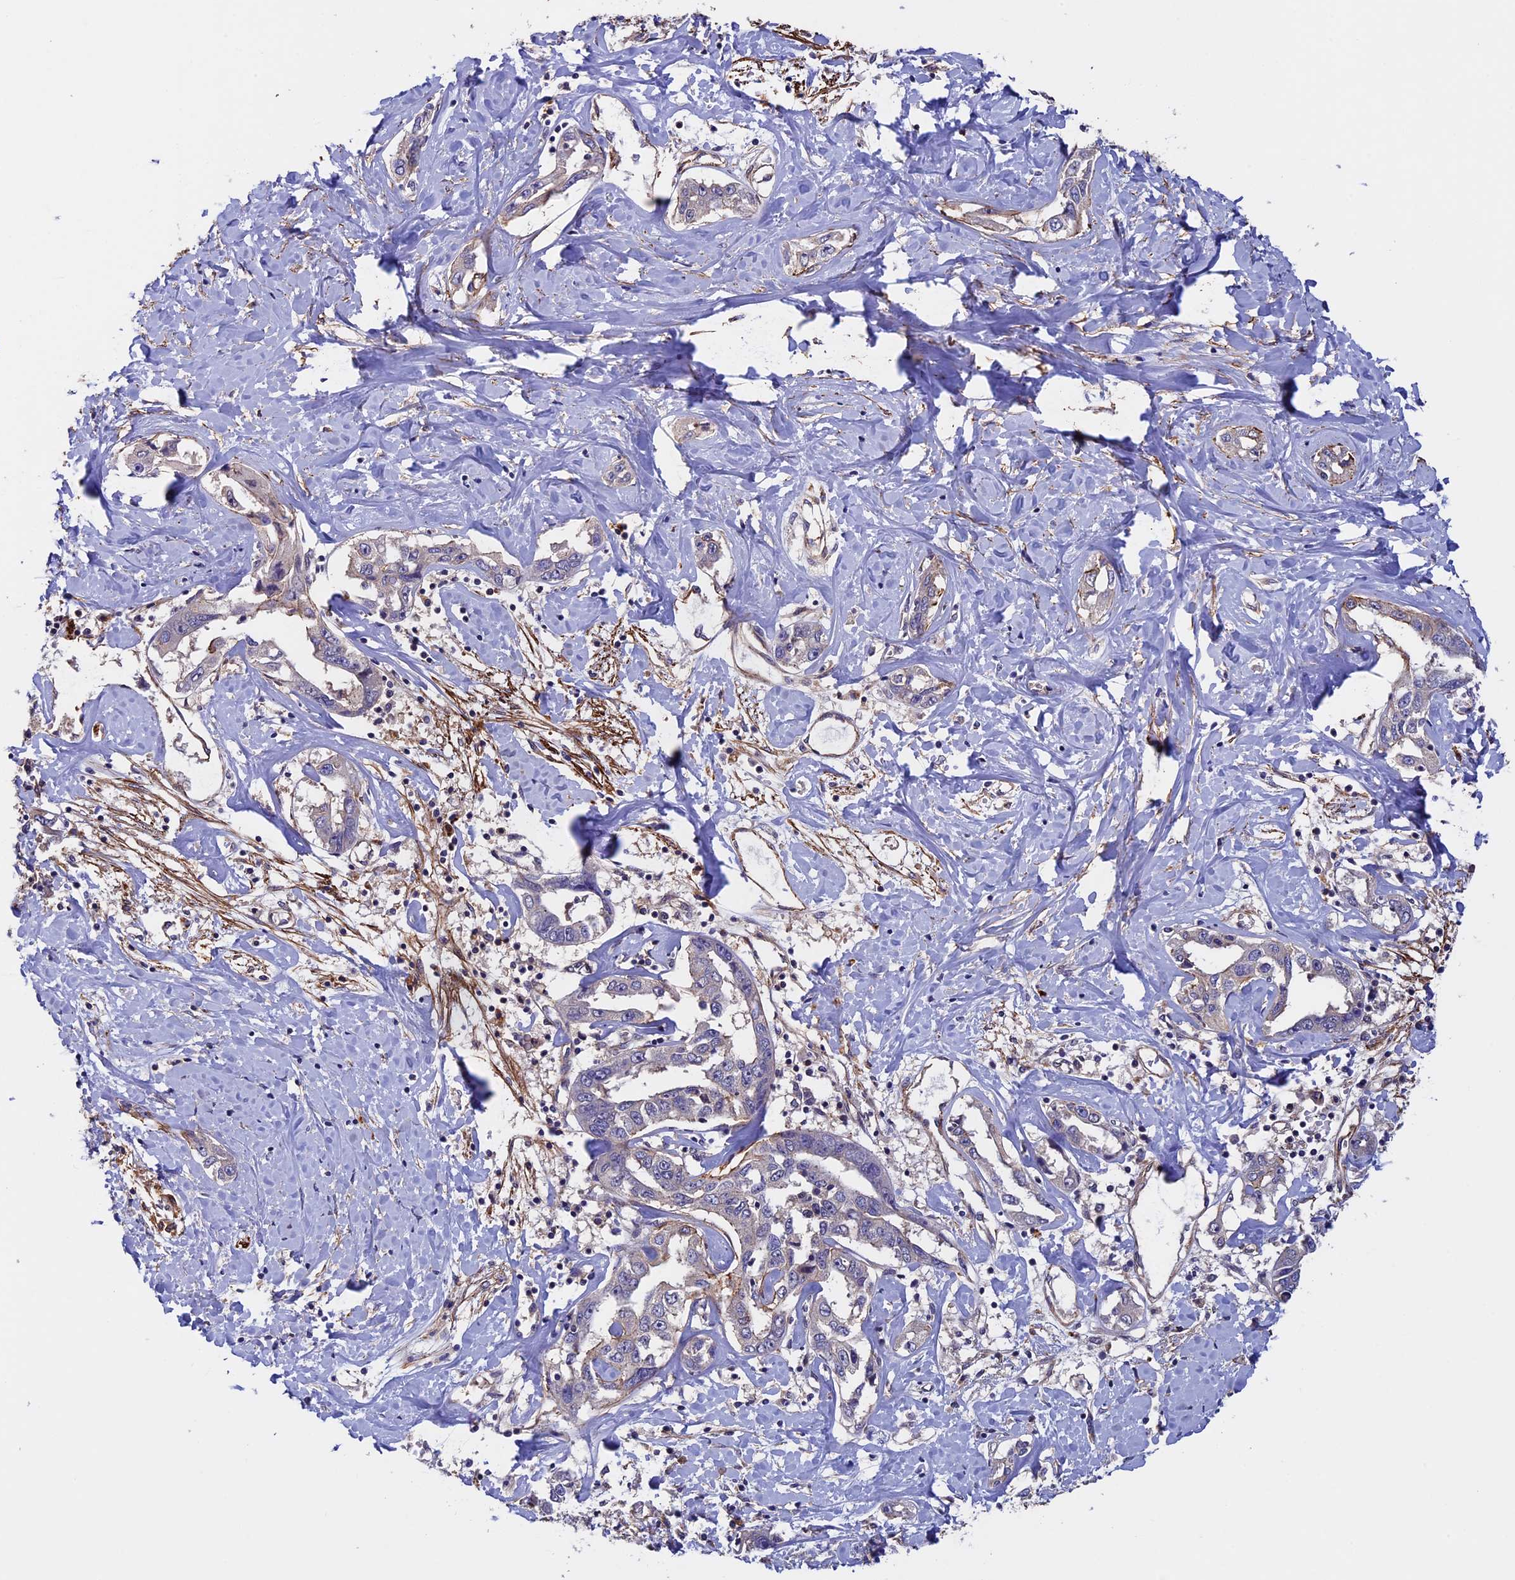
{"staining": {"intensity": "moderate", "quantity": "<25%", "location": "cytoplasmic/membranous"}, "tissue": "liver cancer", "cell_type": "Tumor cells", "image_type": "cancer", "snomed": [{"axis": "morphology", "description": "Cholangiocarcinoma"}, {"axis": "topography", "description": "Liver"}], "caption": "Immunohistochemistry (DAB) staining of liver cholangiocarcinoma shows moderate cytoplasmic/membranous protein positivity in about <25% of tumor cells. The staining was performed using DAB to visualize the protein expression in brown, while the nuclei were stained in blue with hematoxylin (Magnification: 20x).", "gene": "SLC9A5", "patient": {"sex": "male", "age": 59}}